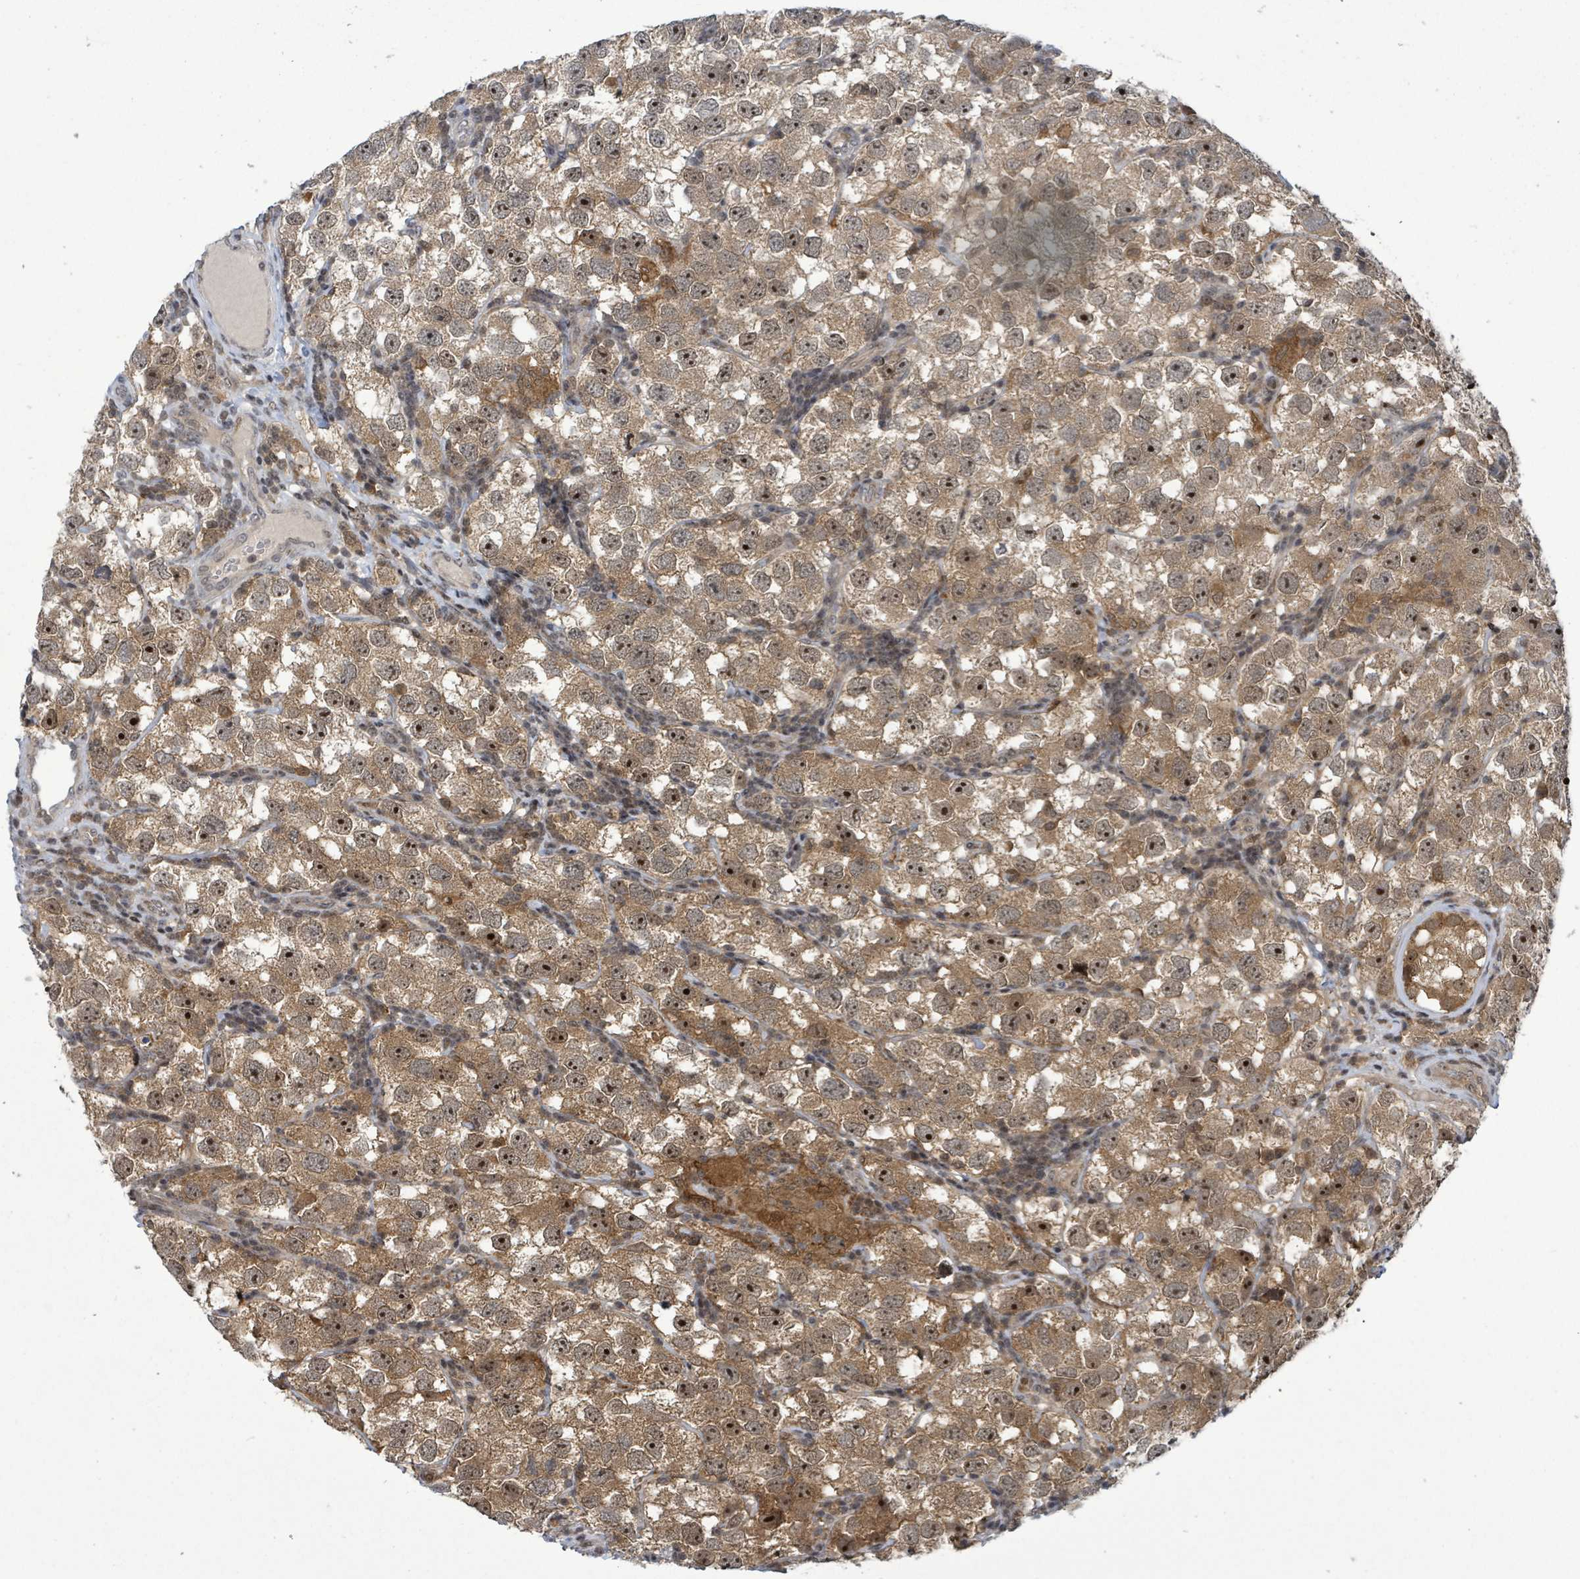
{"staining": {"intensity": "moderate", "quantity": ">75%", "location": "cytoplasmic/membranous,nuclear"}, "tissue": "testis cancer", "cell_type": "Tumor cells", "image_type": "cancer", "snomed": [{"axis": "morphology", "description": "Seminoma, NOS"}, {"axis": "topography", "description": "Testis"}], "caption": "Moderate cytoplasmic/membranous and nuclear protein positivity is seen in about >75% of tumor cells in testis seminoma. The staining is performed using DAB (3,3'-diaminobenzidine) brown chromogen to label protein expression. The nuclei are counter-stained blue using hematoxylin.", "gene": "FBXO6", "patient": {"sex": "male", "age": 26}}